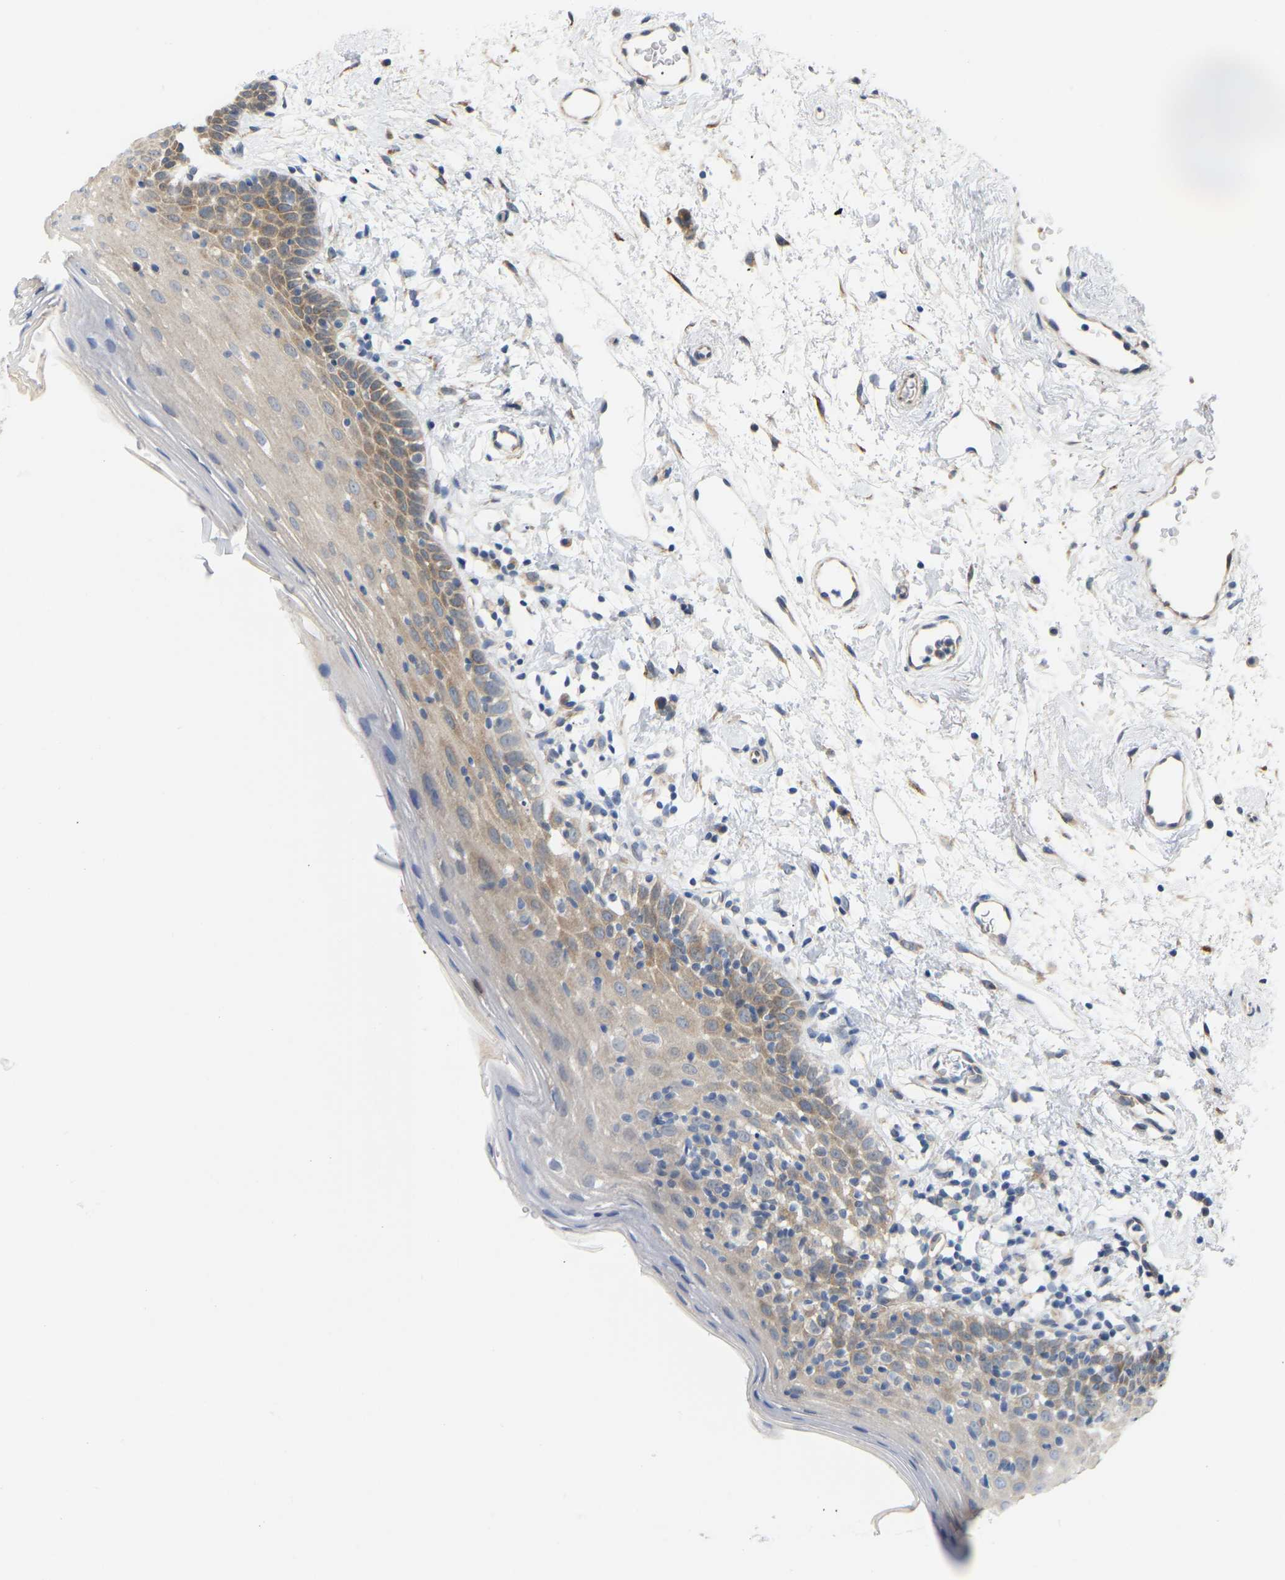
{"staining": {"intensity": "moderate", "quantity": "<25%", "location": "cytoplasmic/membranous"}, "tissue": "oral mucosa", "cell_type": "Squamous epithelial cells", "image_type": "normal", "snomed": [{"axis": "morphology", "description": "Normal tissue, NOS"}, {"axis": "topography", "description": "Oral tissue"}], "caption": "Protein staining of normal oral mucosa demonstrates moderate cytoplasmic/membranous positivity in approximately <25% of squamous epithelial cells.", "gene": "BEND3", "patient": {"sex": "male", "age": 66}}